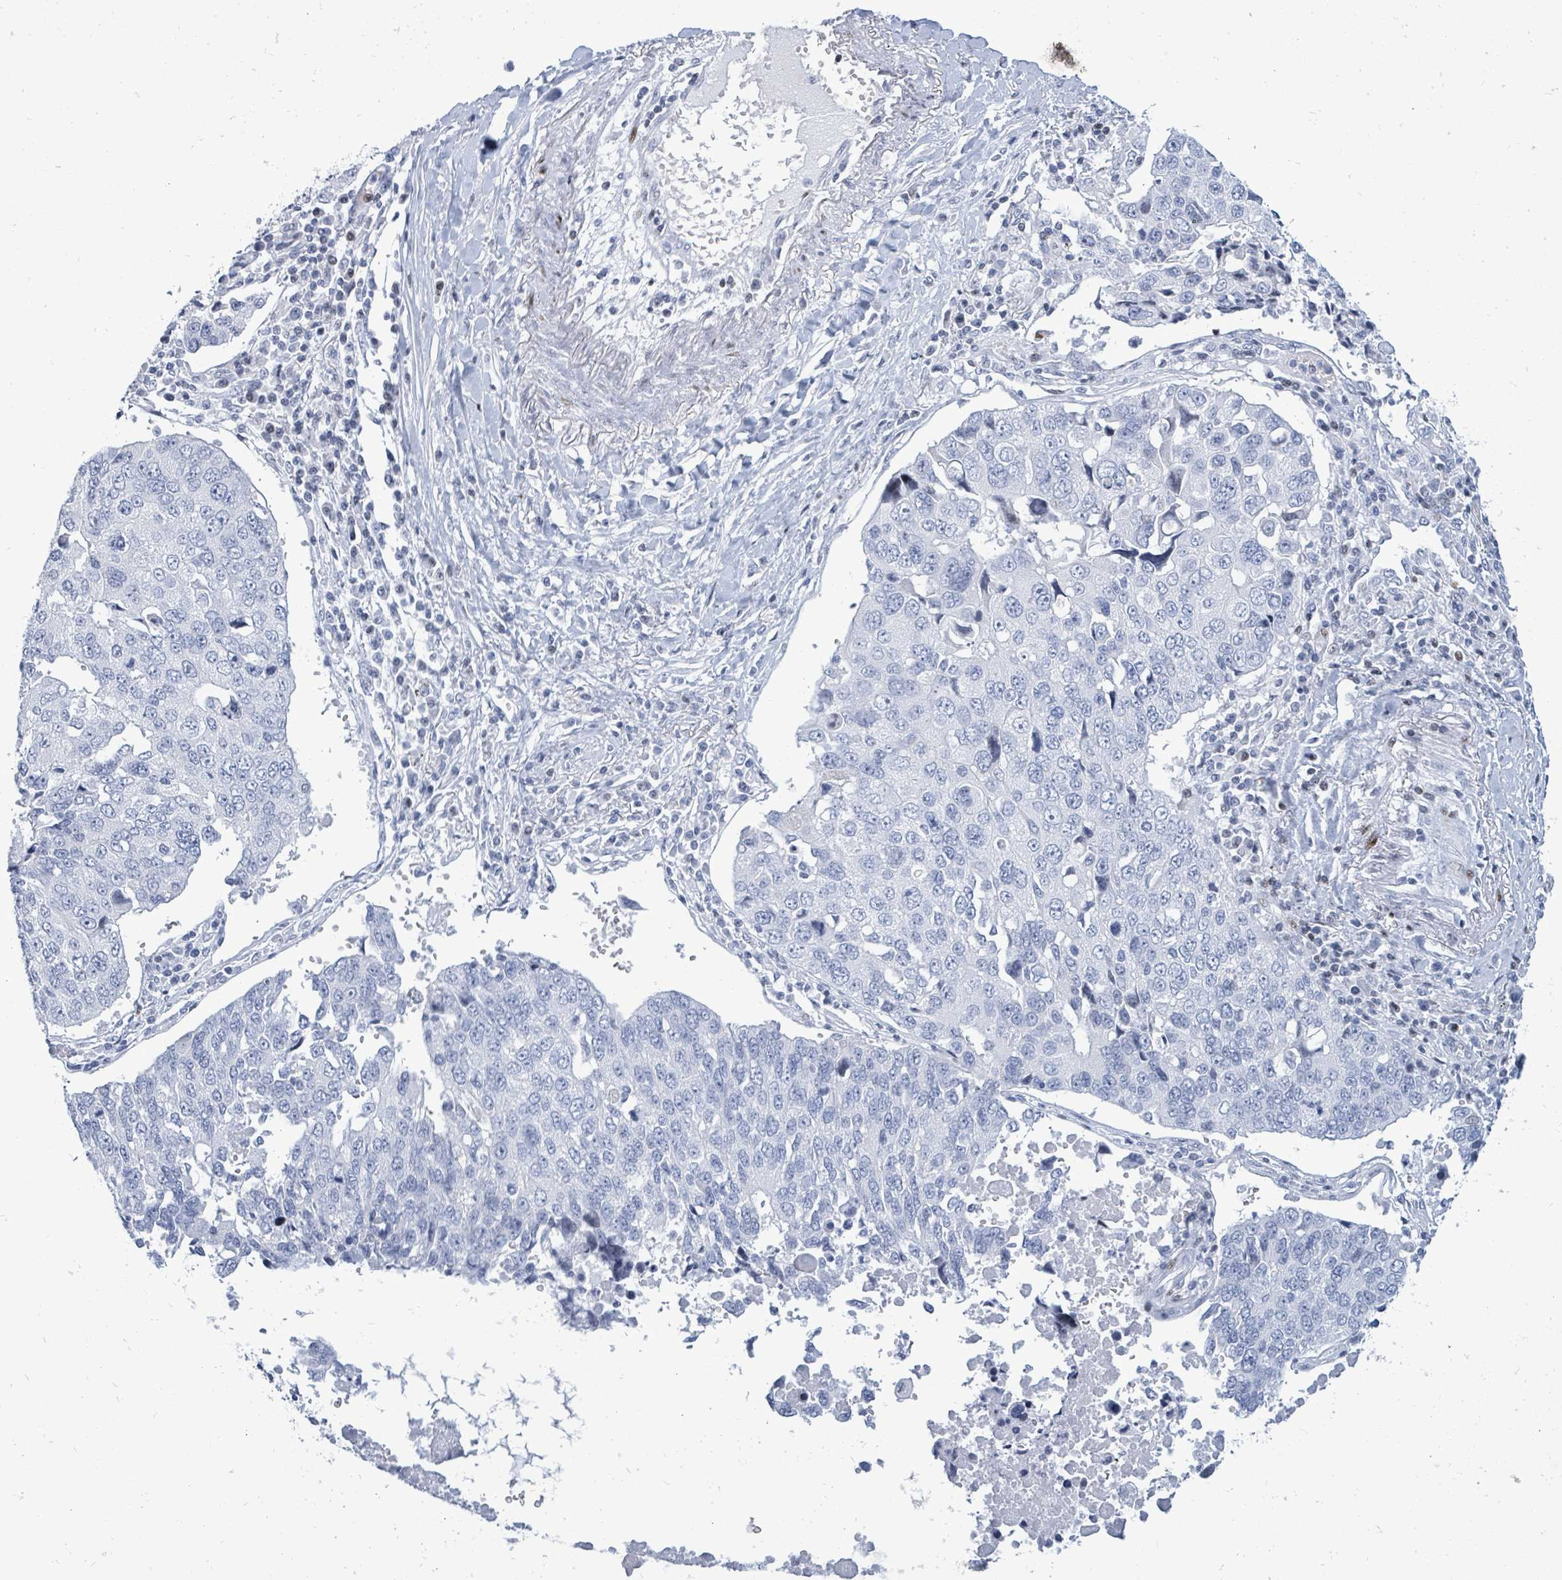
{"staining": {"intensity": "negative", "quantity": "none", "location": "none"}, "tissue": "lung cancer", "cell_type": "Tumor cells", "image_type": "cancer", "snomed": [{"axis": "morphology", "description": "Squamous cell carcinoma, NOS"}, {"axis": "topography", "description": "Lung"}], "caption": "Squamous cell carcinoma (lung) was stained to show a protein in brown. There is no significant positivity in tumor cells.", "gene": "MALL", "patient": {"sex": "female", "age": 66}}